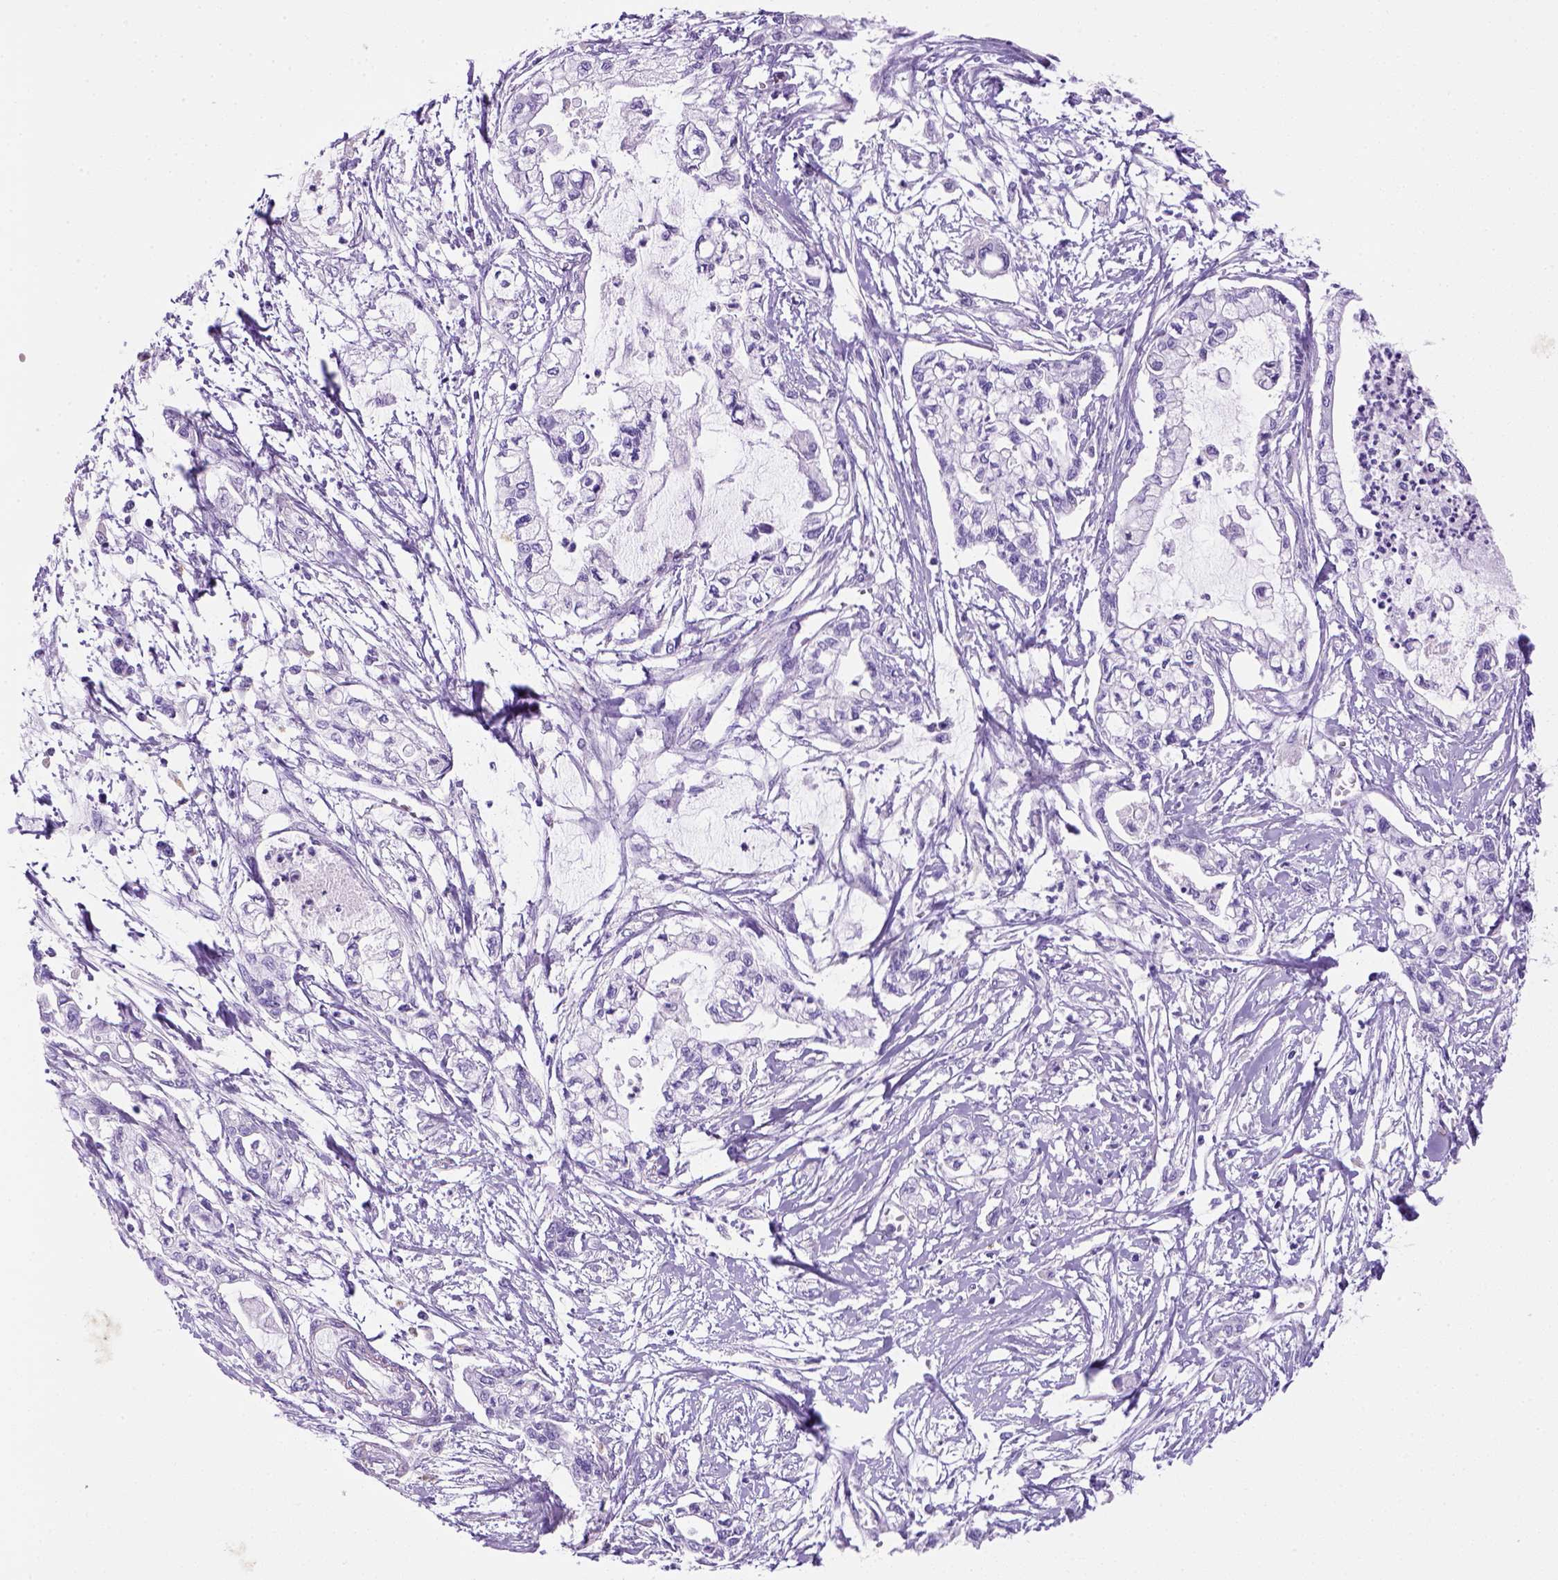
{"staining": {"intensity": "negative", "quantity": "none", "location": "none"}, "tissue": "pancreatic cancer", "cell_type": "Tumor cells", "image_type": "cancer", "snomed": [{"axis": "morphology", "description": "Adenocarcinoma, NOS"}, {"axis": "topography", "description": "Pancreas"}], "caption": "Histopathology image shows no significant protein expression in tumor cells of adenocarcinoma (pancreatic).", "gene": "ARHGEF33", "patient": {"sex": "male", "age": 54}}